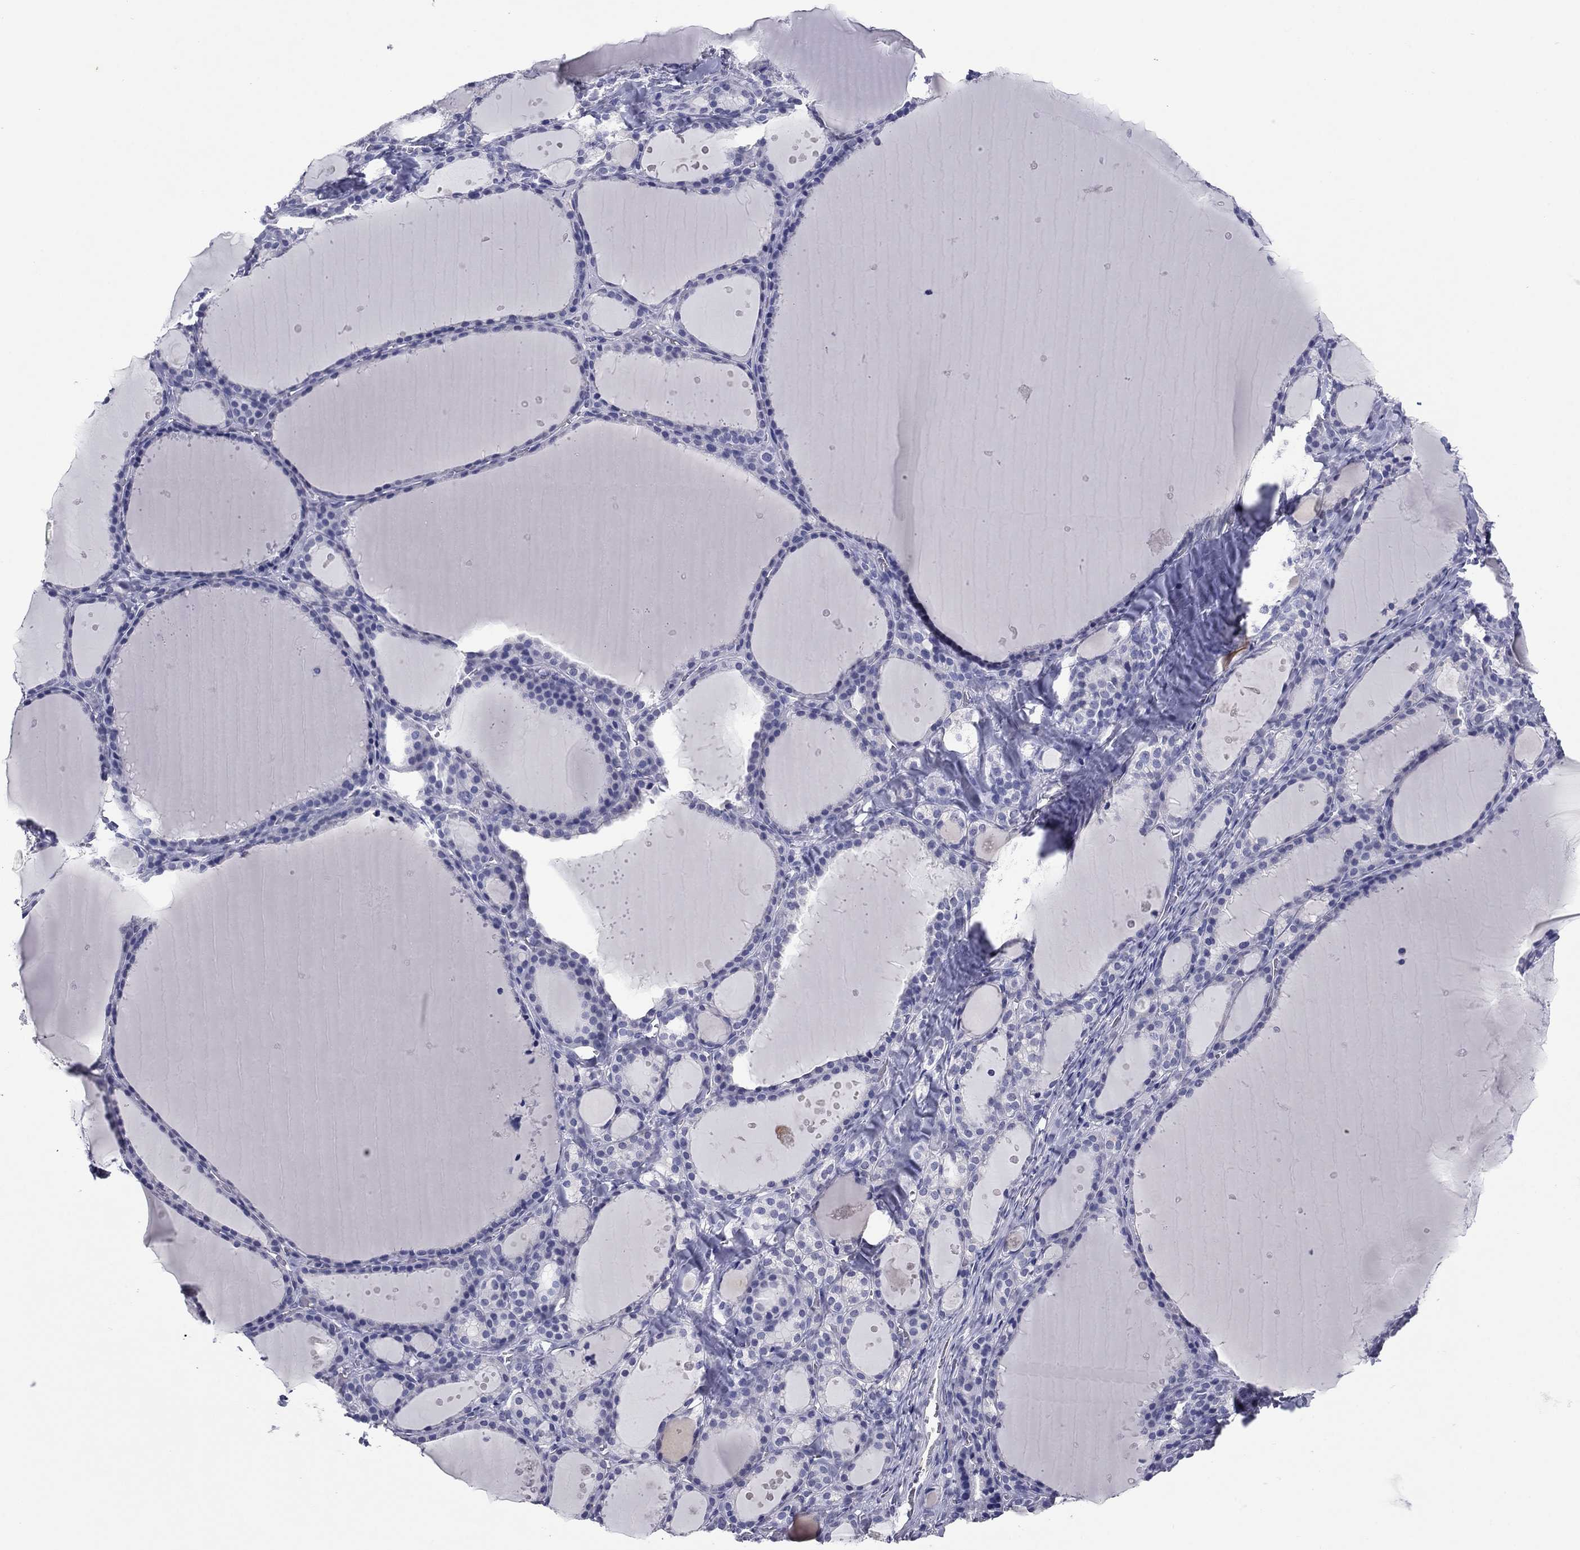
{"staining": {"intensity": "negative", "quantity": "none", "location": "none"}, "tissue": "thyroid gland", "cell_type": "Glandular cells", "image_type": "normal", "snomed": [{"axis": "morphology", "description": "Normal tissue, NOS"}, {"axis": "topography", "description": "Thyroid gland"}], "caption": "Protein analysis of normal thyroid gland demonstrates no significant positivity in glandular cells. The staining is performed using DAB (3,3'-diaminobenzidine) brown chromogen with nuclei counter-stained in using hematoxylin.", "gene": "HAO1", "patient": {"sex": "male", "age": 68}}